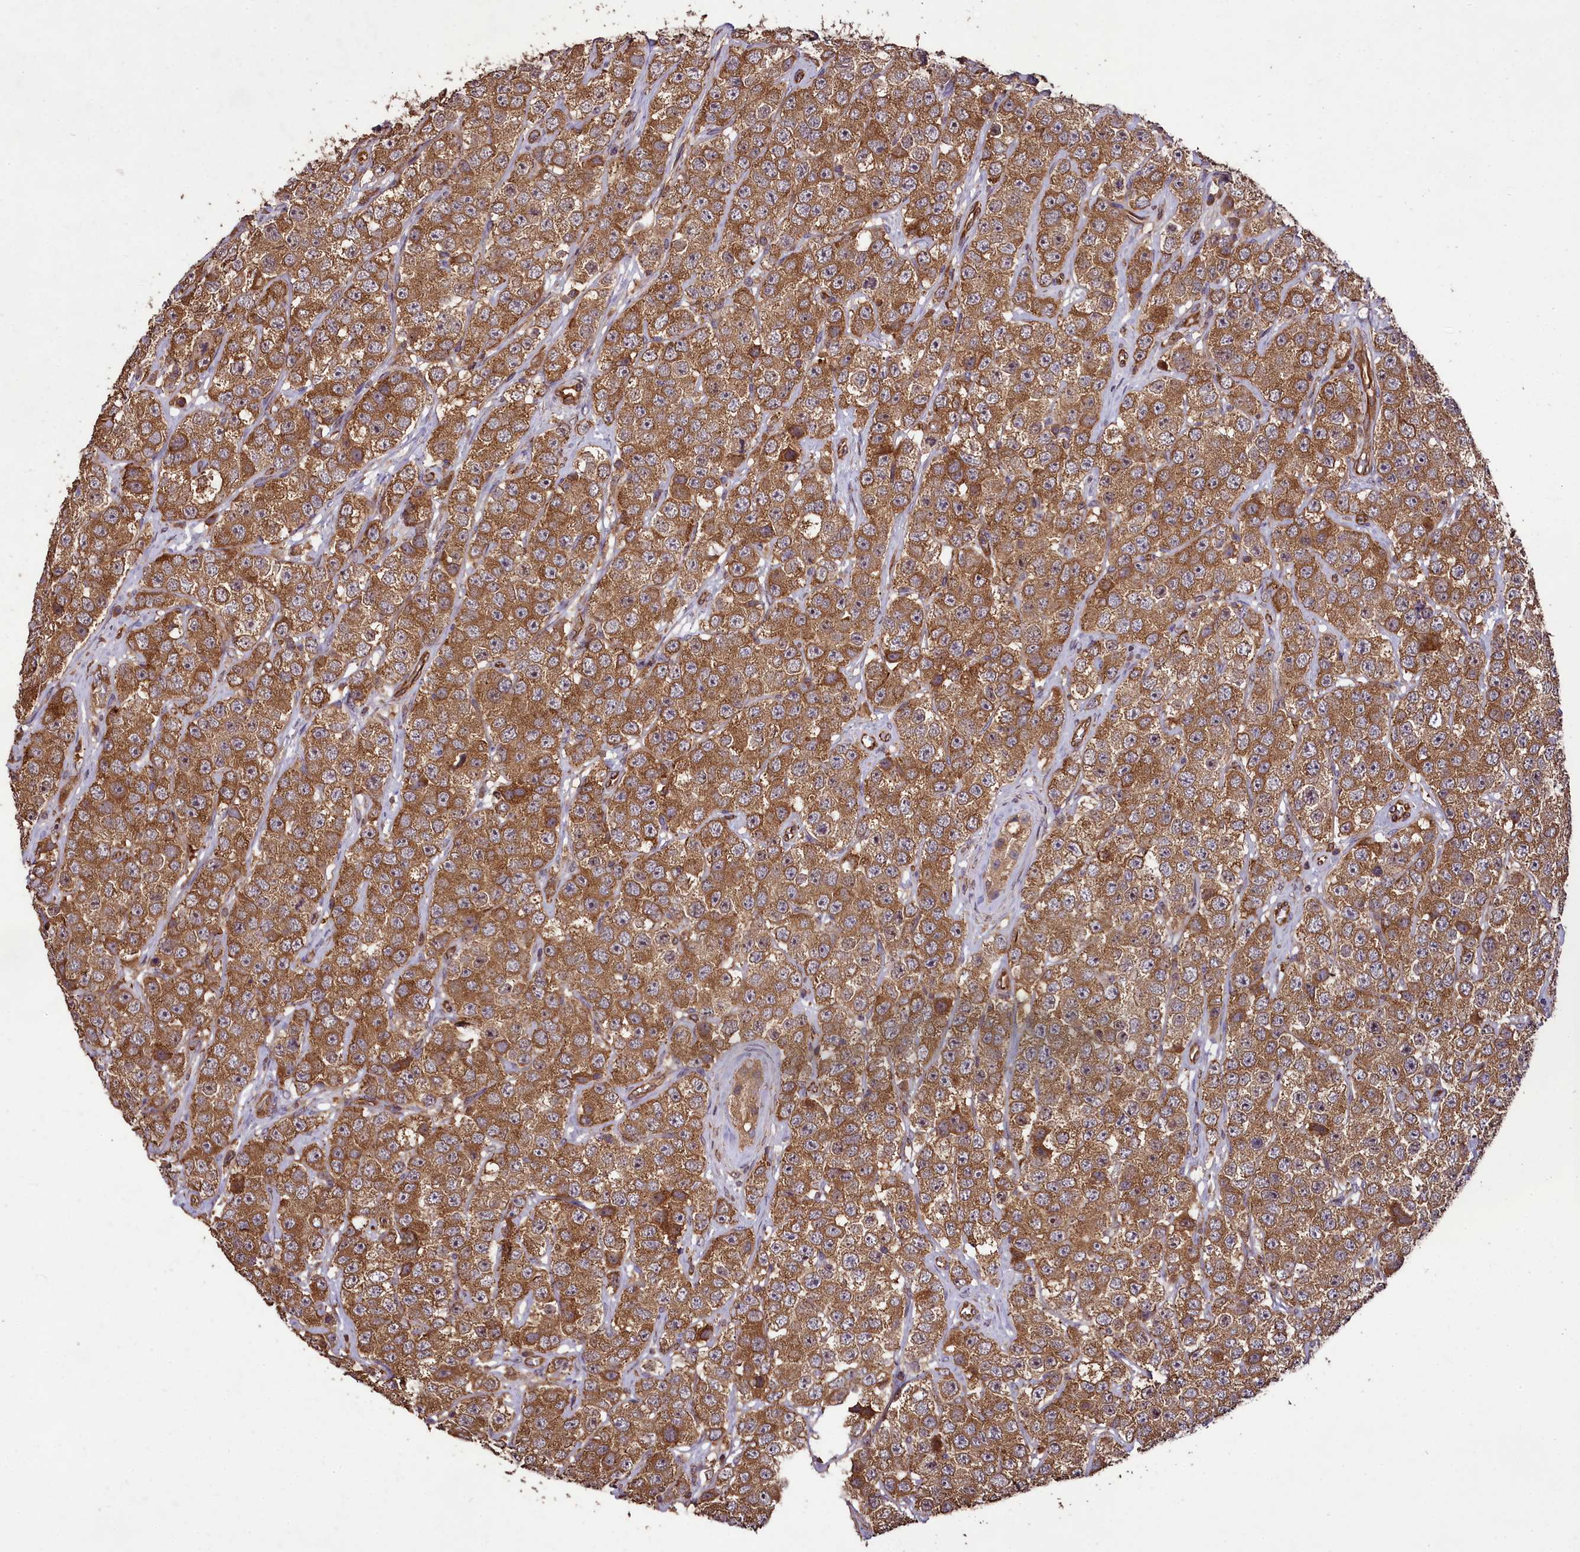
{"staining": {"intensity": "moderate", "quantity": ">75%", "location": "cytoplasmic/membranous"}, "tissue": "testis cancer", "cell_type": "Tumor cells", "image_type": "cancer", "snomed": [{"axis": "morphology", "description": "Seminoma, NOS"}, {"axis": "topography", "description": "Testis"}], "caption": "Immunohistochemical staining of human testis seminoma demonstrates medium levels of moderate cytoplasmic/membranous staining in approximately >75% of tumor cells. (IHC, brightfield microscopy, high magnification).", "gene": "TTLL10", "patient": {"sex": "male", "age": 28}}